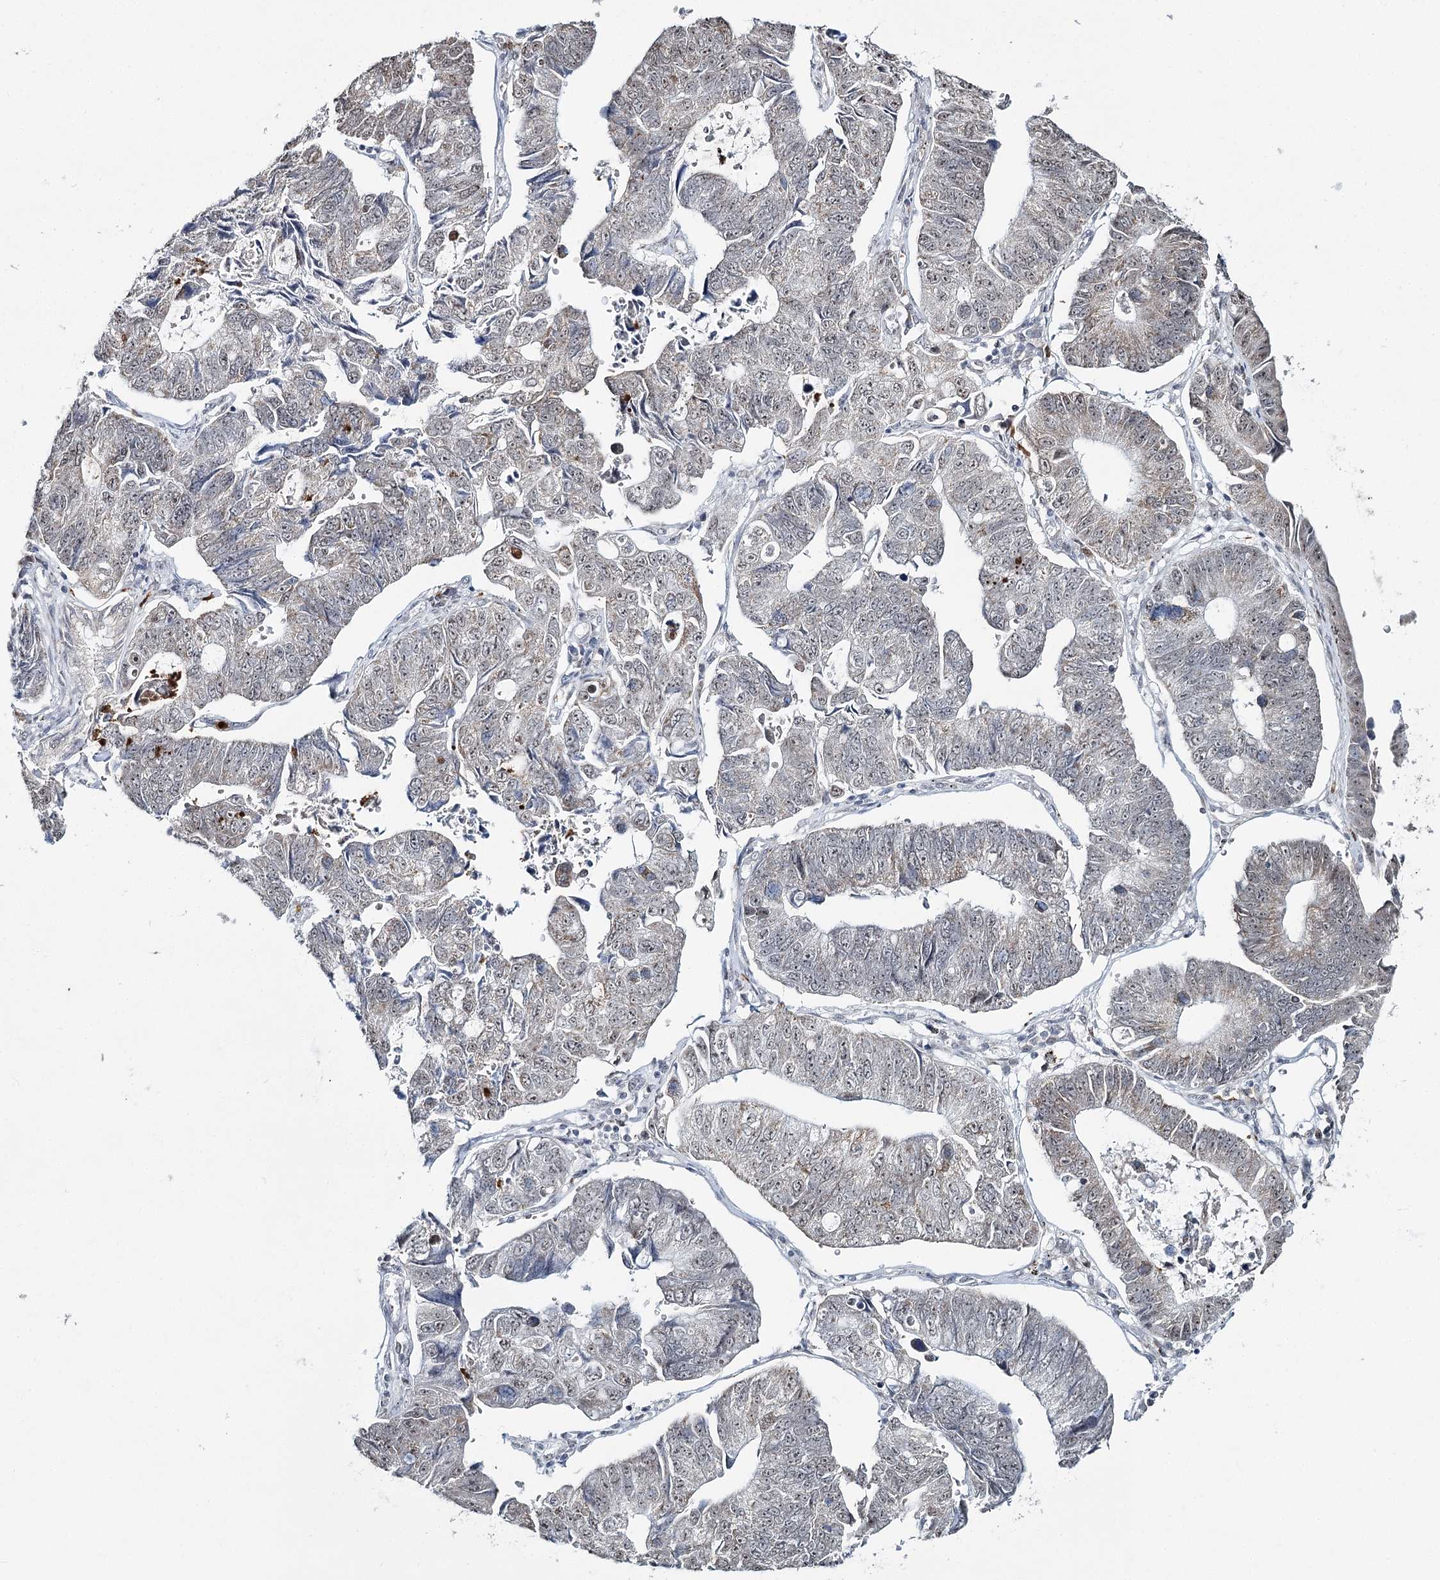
{"staining": {"intensity": "weak", "quantity": "<25%", "location": "nuclear"}, "tissue": "stomach cancer", "cell_type": "Tumor cells", "image_type": "cancer", "snomed": [{"axis": "morphology", "description": "Adenocarcinoma, NOS"}, {"axis": "topography", "description": "Stomach"}], "caption": "High power microscopy photomicrograph of an immunohistochemistry (IHC) image of stomach cancer, revealing no significant positivity in tumor cells. Brightfield microscopy of IHC stained with DAB (brown) and hematoxylin (blue), captured at high magnification.", "gene": "ATAD1", "patient": {"sex": "male", "age": 59}}